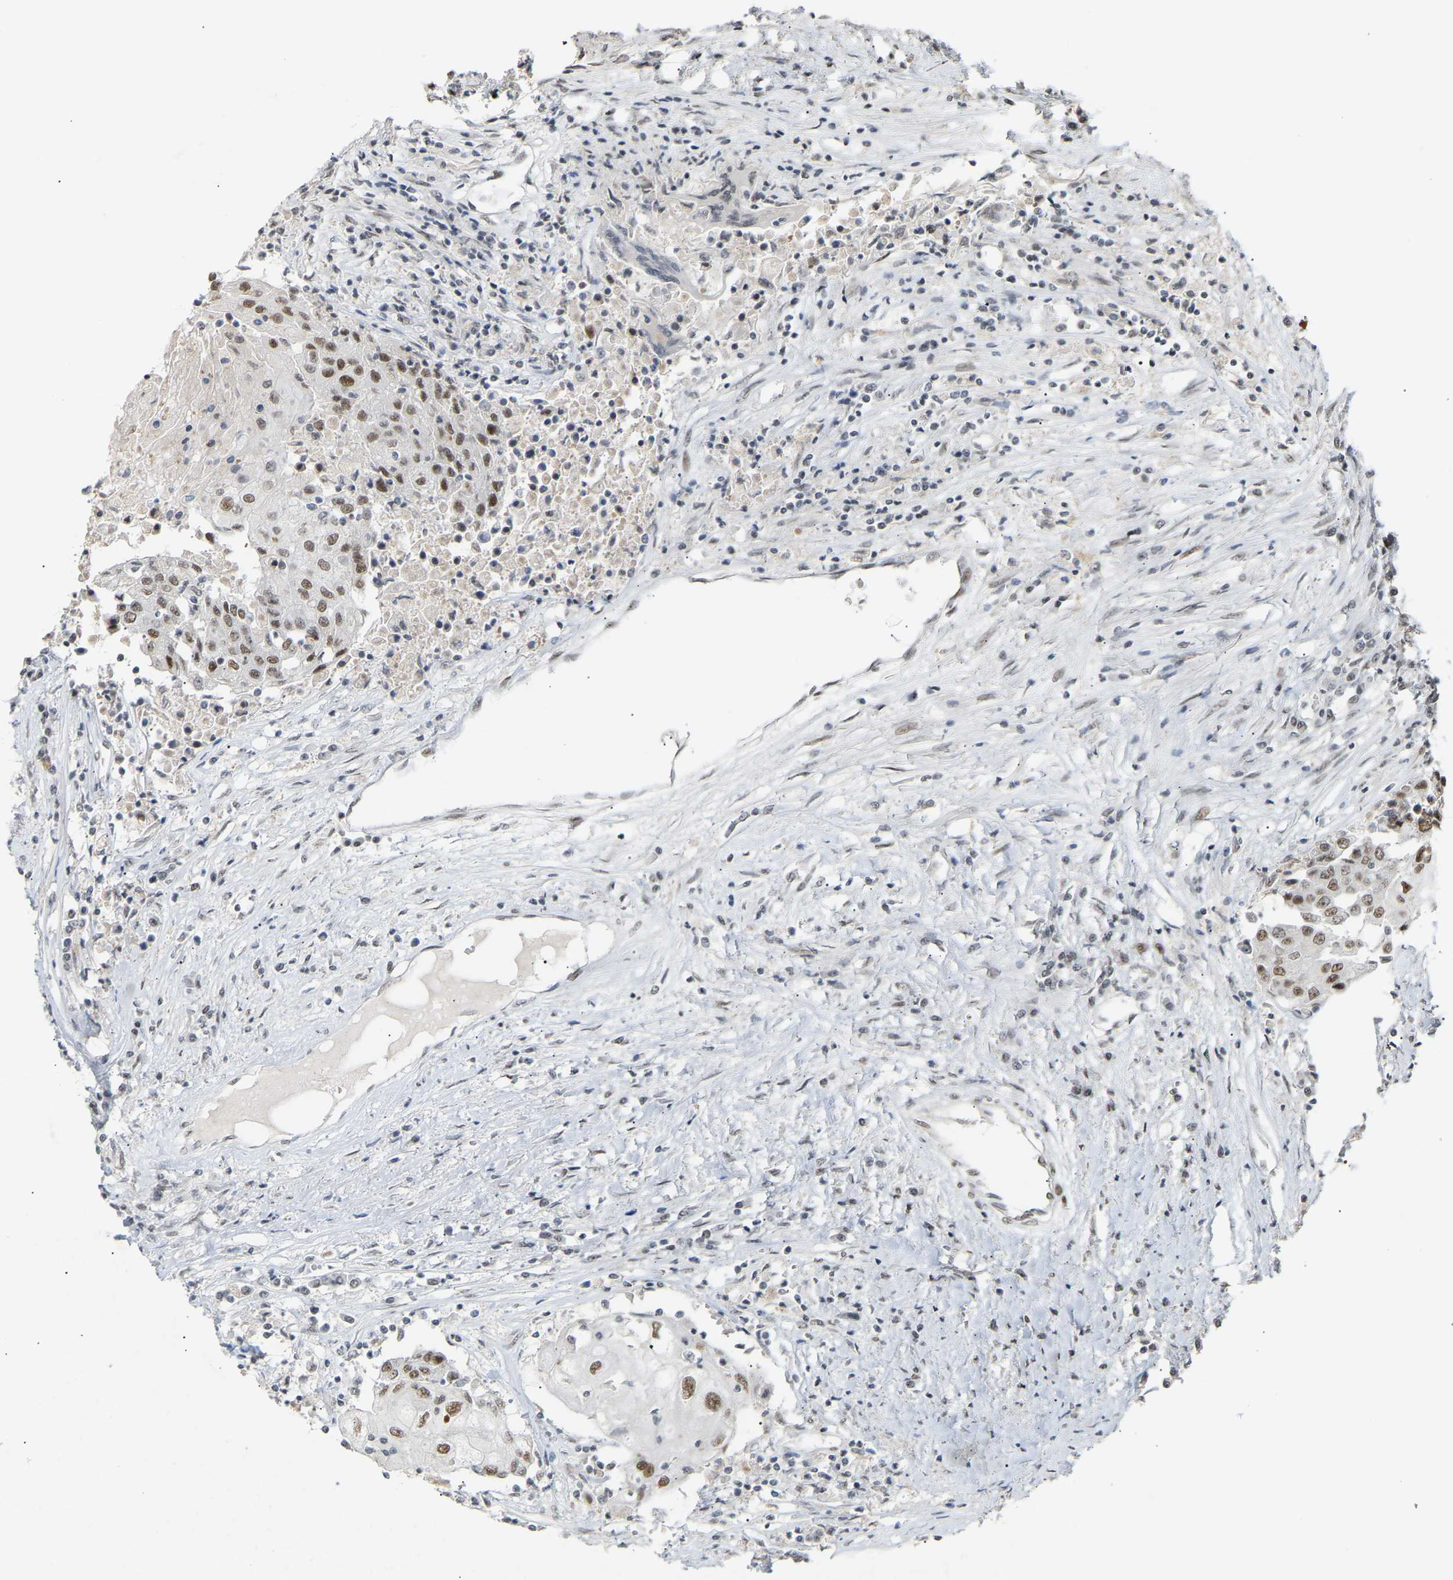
{"staining": {"intensity": "moderate", "quantity": "25%-75%", "location": "nuclear"}, "tissue": "urothelial cancer", "cell_type": "Tumor cells", "image_type": "cancer", "snomed": [{"axis": "morphology", "description": "Urothelial carcinoma, High grade"}, {"axis": "topography", "description": "Urinary bladder"}], "caption": "Tumor cells show moderate nuclear positivity in approximately 25%-75% of cells in urothelial cancer.", "gene": "NELFB", "patient": {"sex": "female", "age": 85}}